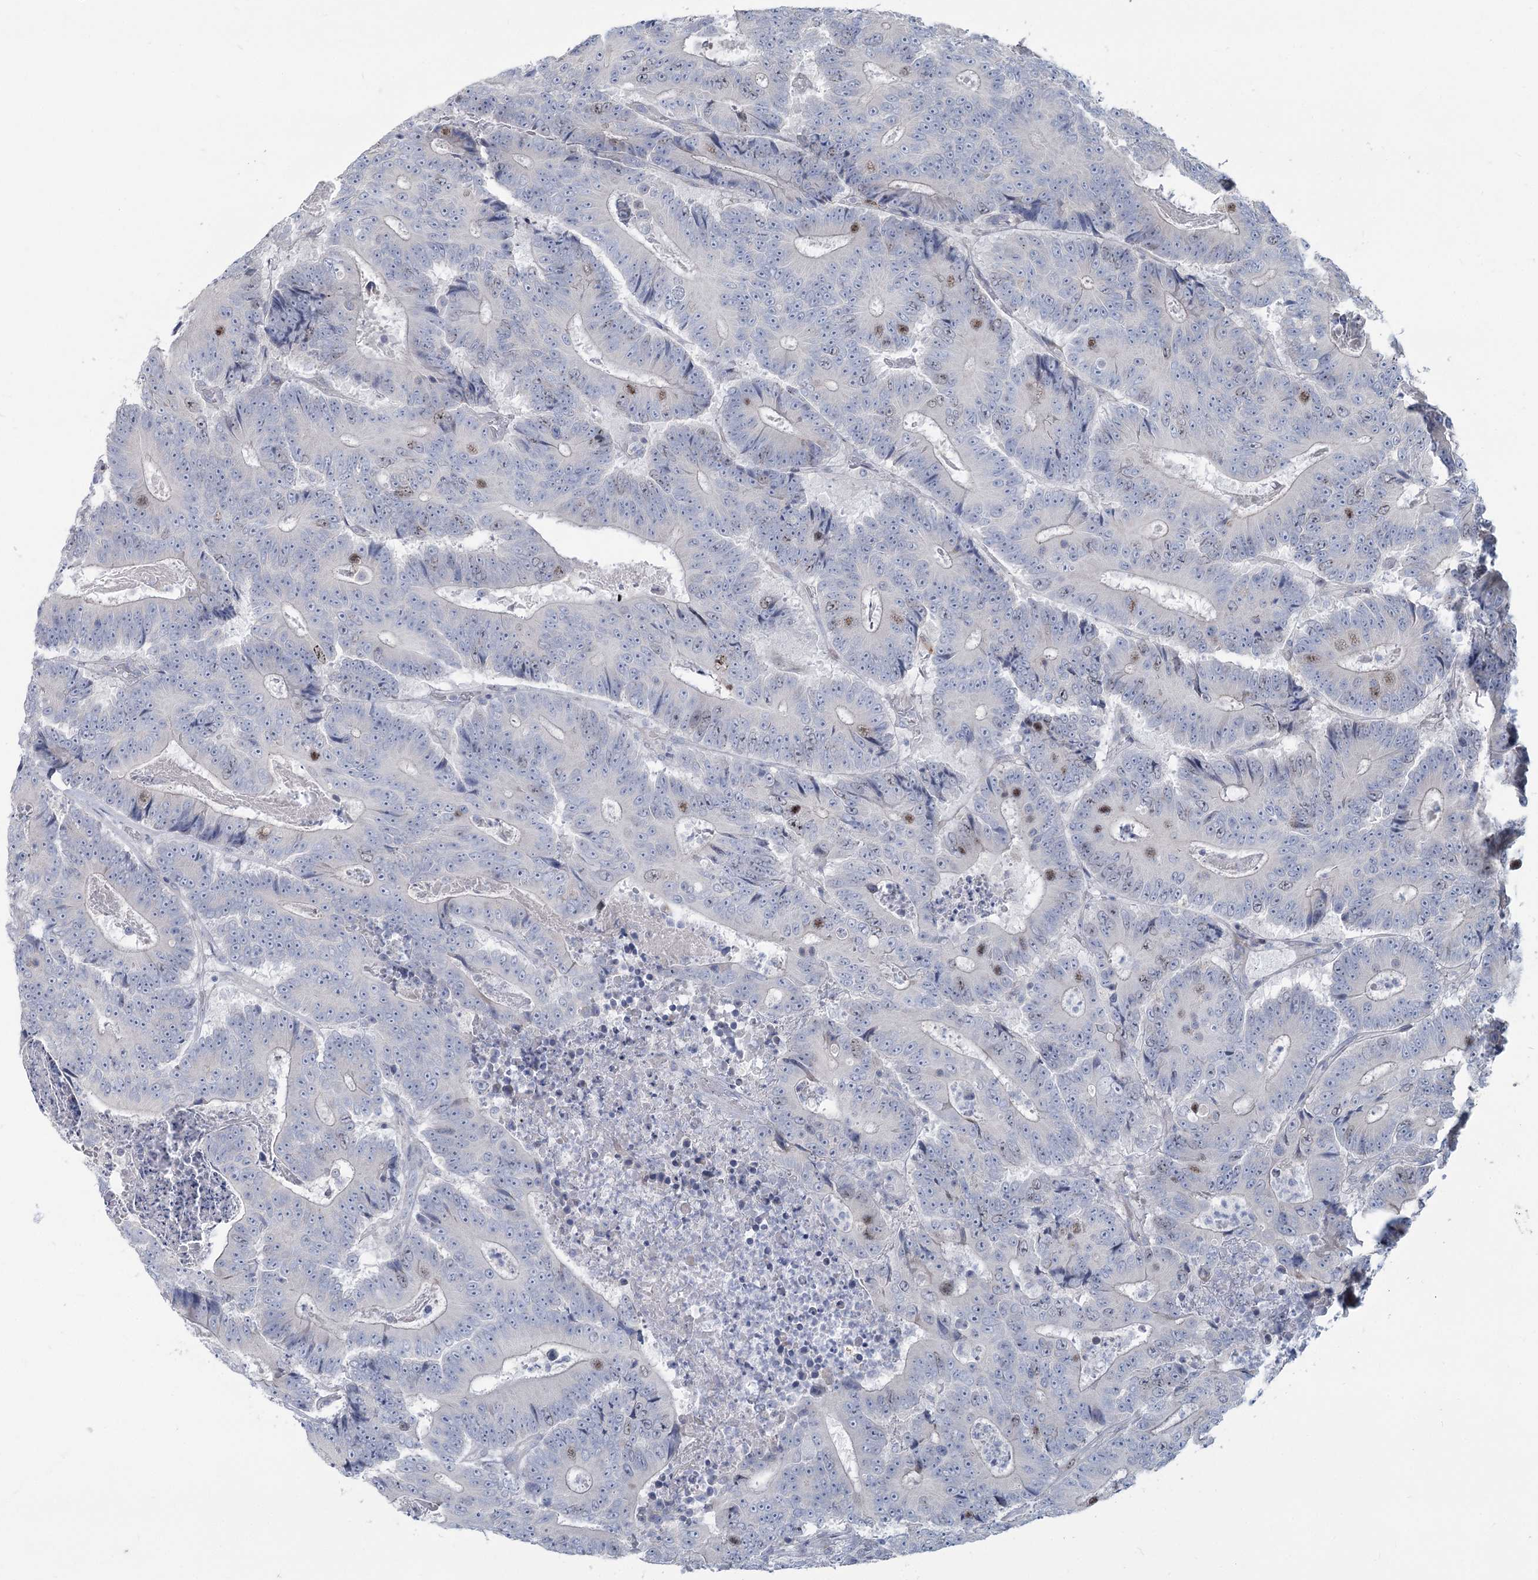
{"staining": {"intensity": "moderate", "quantity": "<25%", "location": "nuclear"}, "tissue": "colorectal cancer", "cell_type": "Tumor cells", "image_type": "cancer", "snomed": [{"axis": "morphology", "description": "Adenocarcinoma, NOS"}, {"axis": "topography", "description": "Colon"}], "caption": "Moderate nuclear protein expression is seen in approximately <25% of tumor cells in adenocarcinoma (colorectal). The protein is shown in brown color, while the nuclei are stained blue.", "gene": "ABITRAM", "patient": {"sex": "male", "age": 83}}